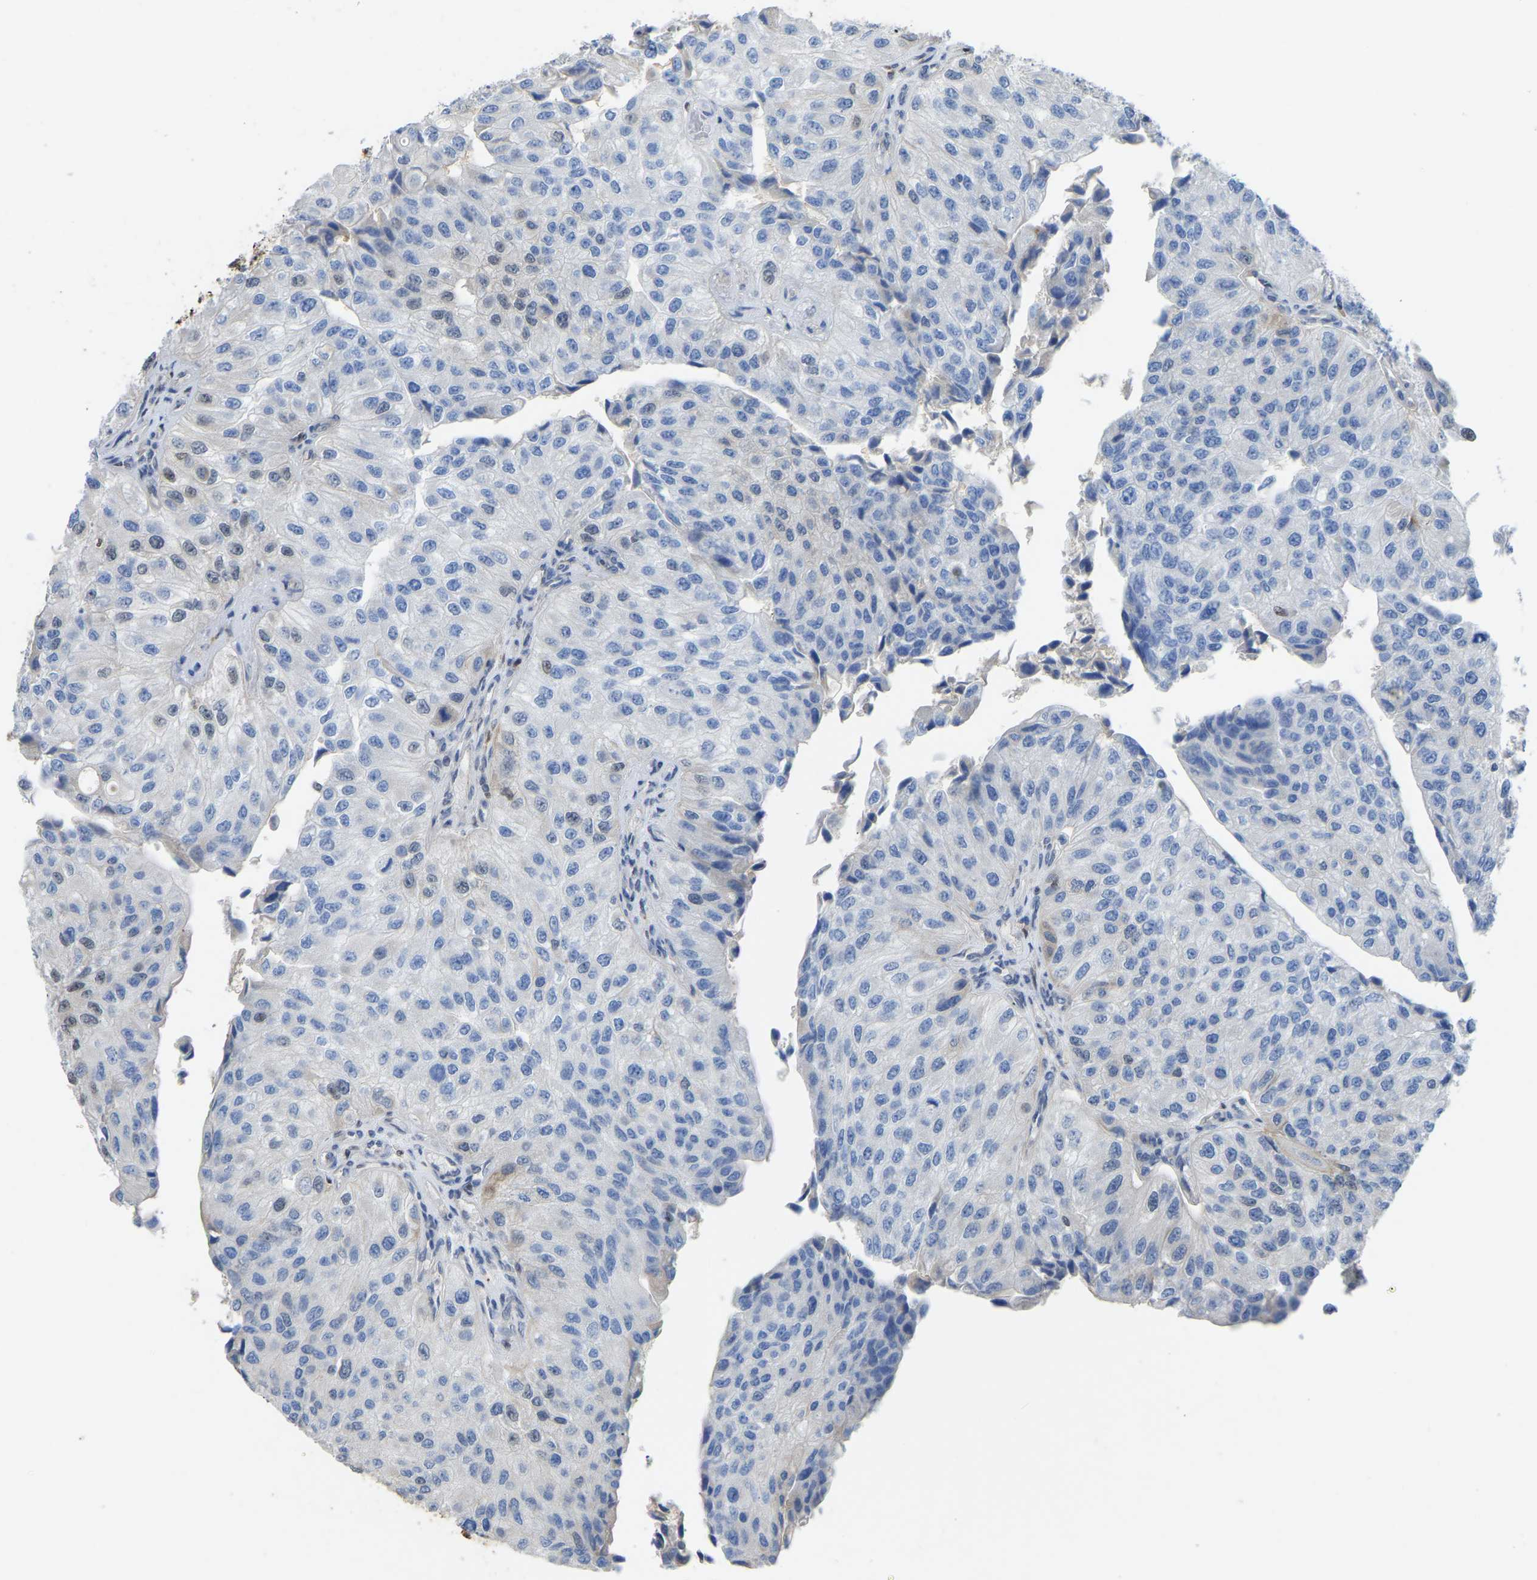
{"staining": {"intensity": "negative", "quantity": "none", "location": "none"}, "tissue": "urothelial cancer", "cell_type": "Tumor cells", "image_type": "cancer", "snomed": [{"axis": "morphology", "description": "Urothelial carcinoma, High grade"}, {"axis": "topography", "description": "Kidney"}, {"axis": "topography", "description": "Urinary bladder"}], "caption": "Immunohistochemistry (IHC) of human high-grade urothelial carcinoma demonstrates no expression in tumor cells.", "gene": "KLRG2", "patient": {"sex": "male", "age": 77}}